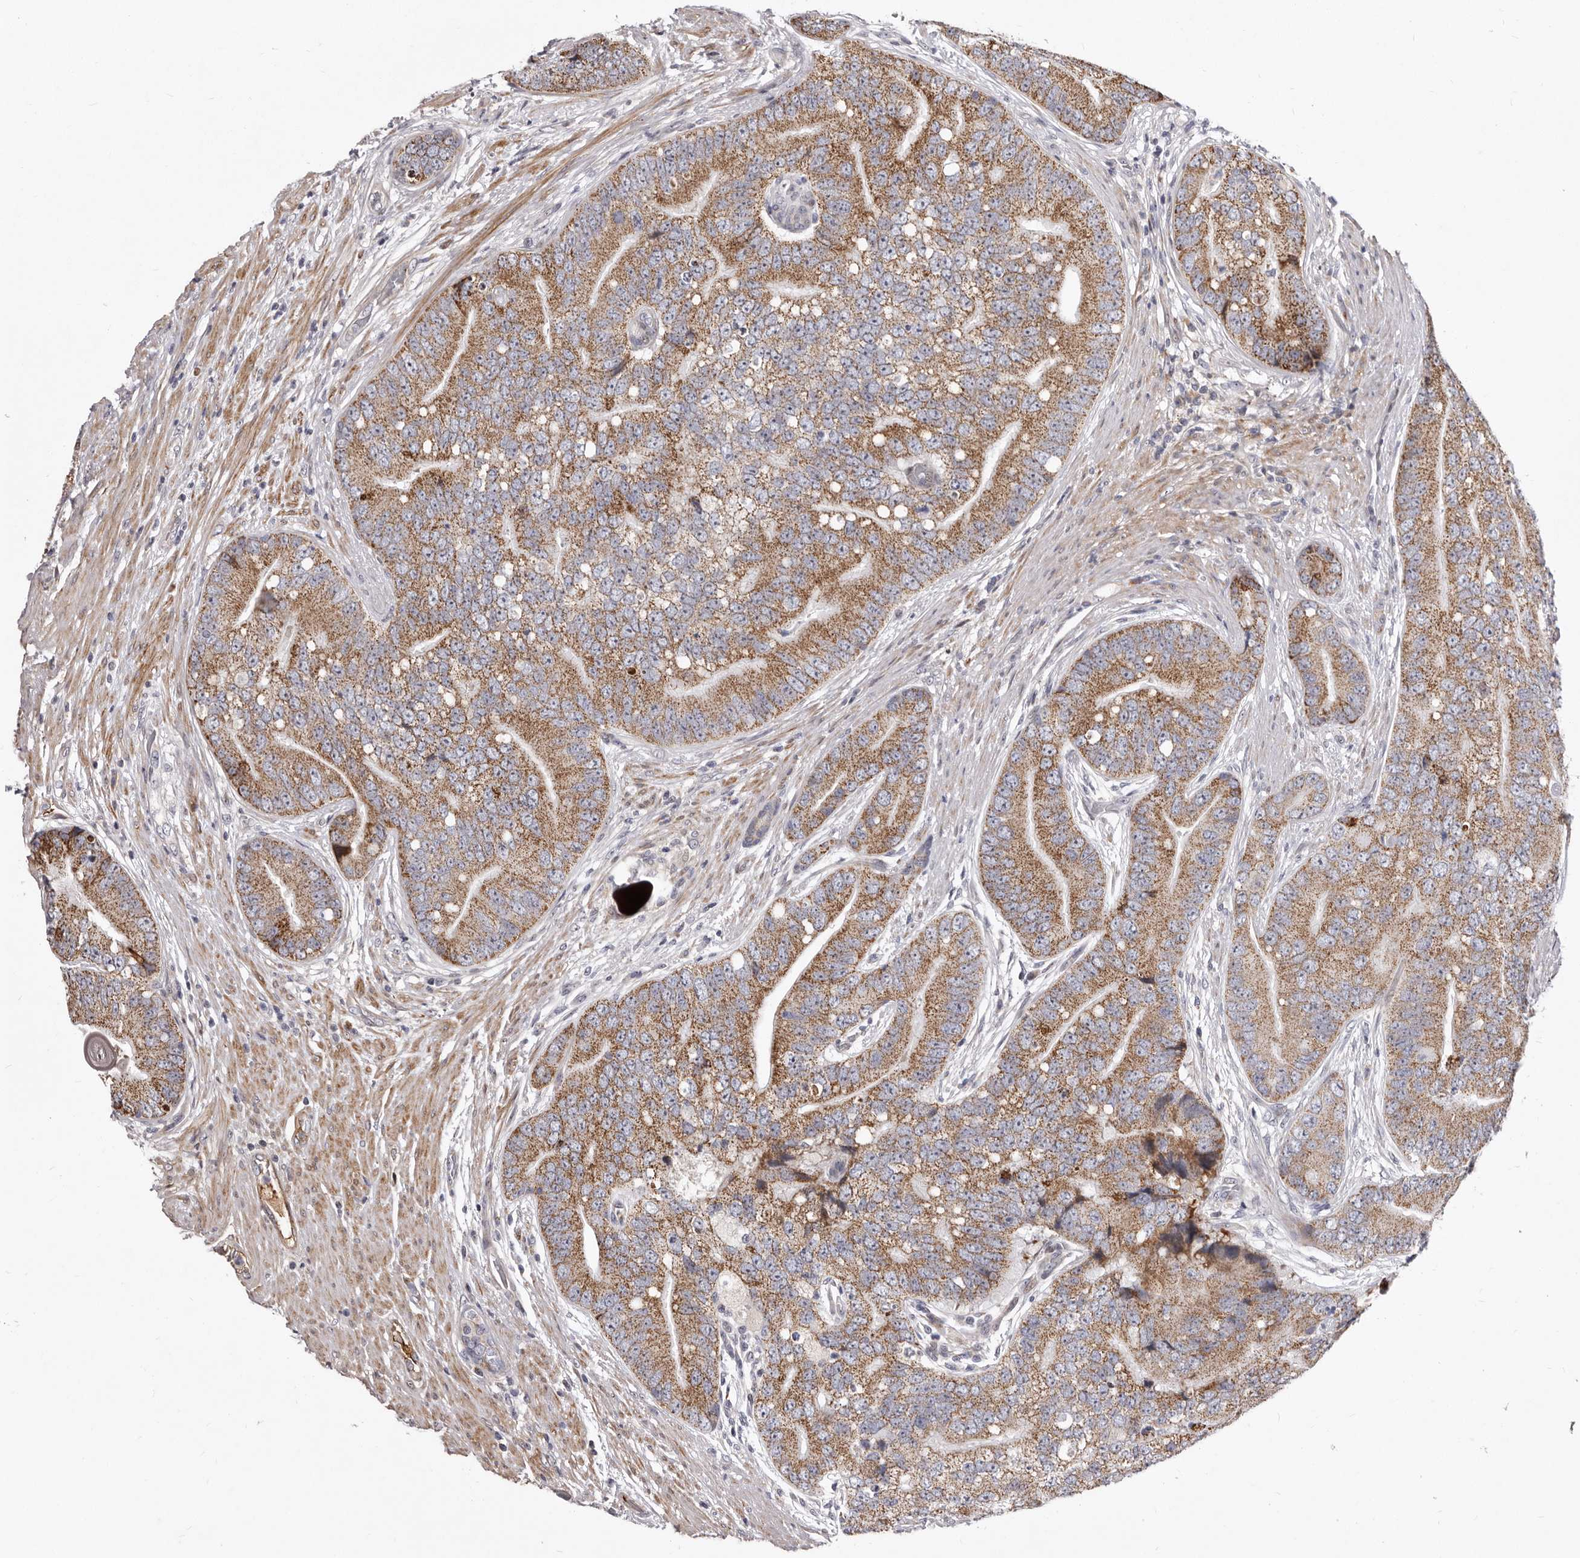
{"staining": {"intensity": "moderate", "quantity": ">75%", "location": "cytoplasmic/membranous"}, "tissue": "prostate cancer", "cell_type": "Tumor cells", "image_type": "cancer", "snomed": [{"axis": "morphology", "description": "Adenocarcinoma, High grade"}, {"axis": "topography", "description": "Prostate"}], "caption": "DAB (3,3'-diaminobenzidine) immunohistochemical staining of prostate cancer (high-grade adenocarcinoma) shows moderate cytoplasmic/membranous protein staining in about >75% of tumor cells. (Brightfield microscopy of DAB IHC at high magnification).", "gene": "NUBPL", "patient": {"sex": "male", "age": 70}}